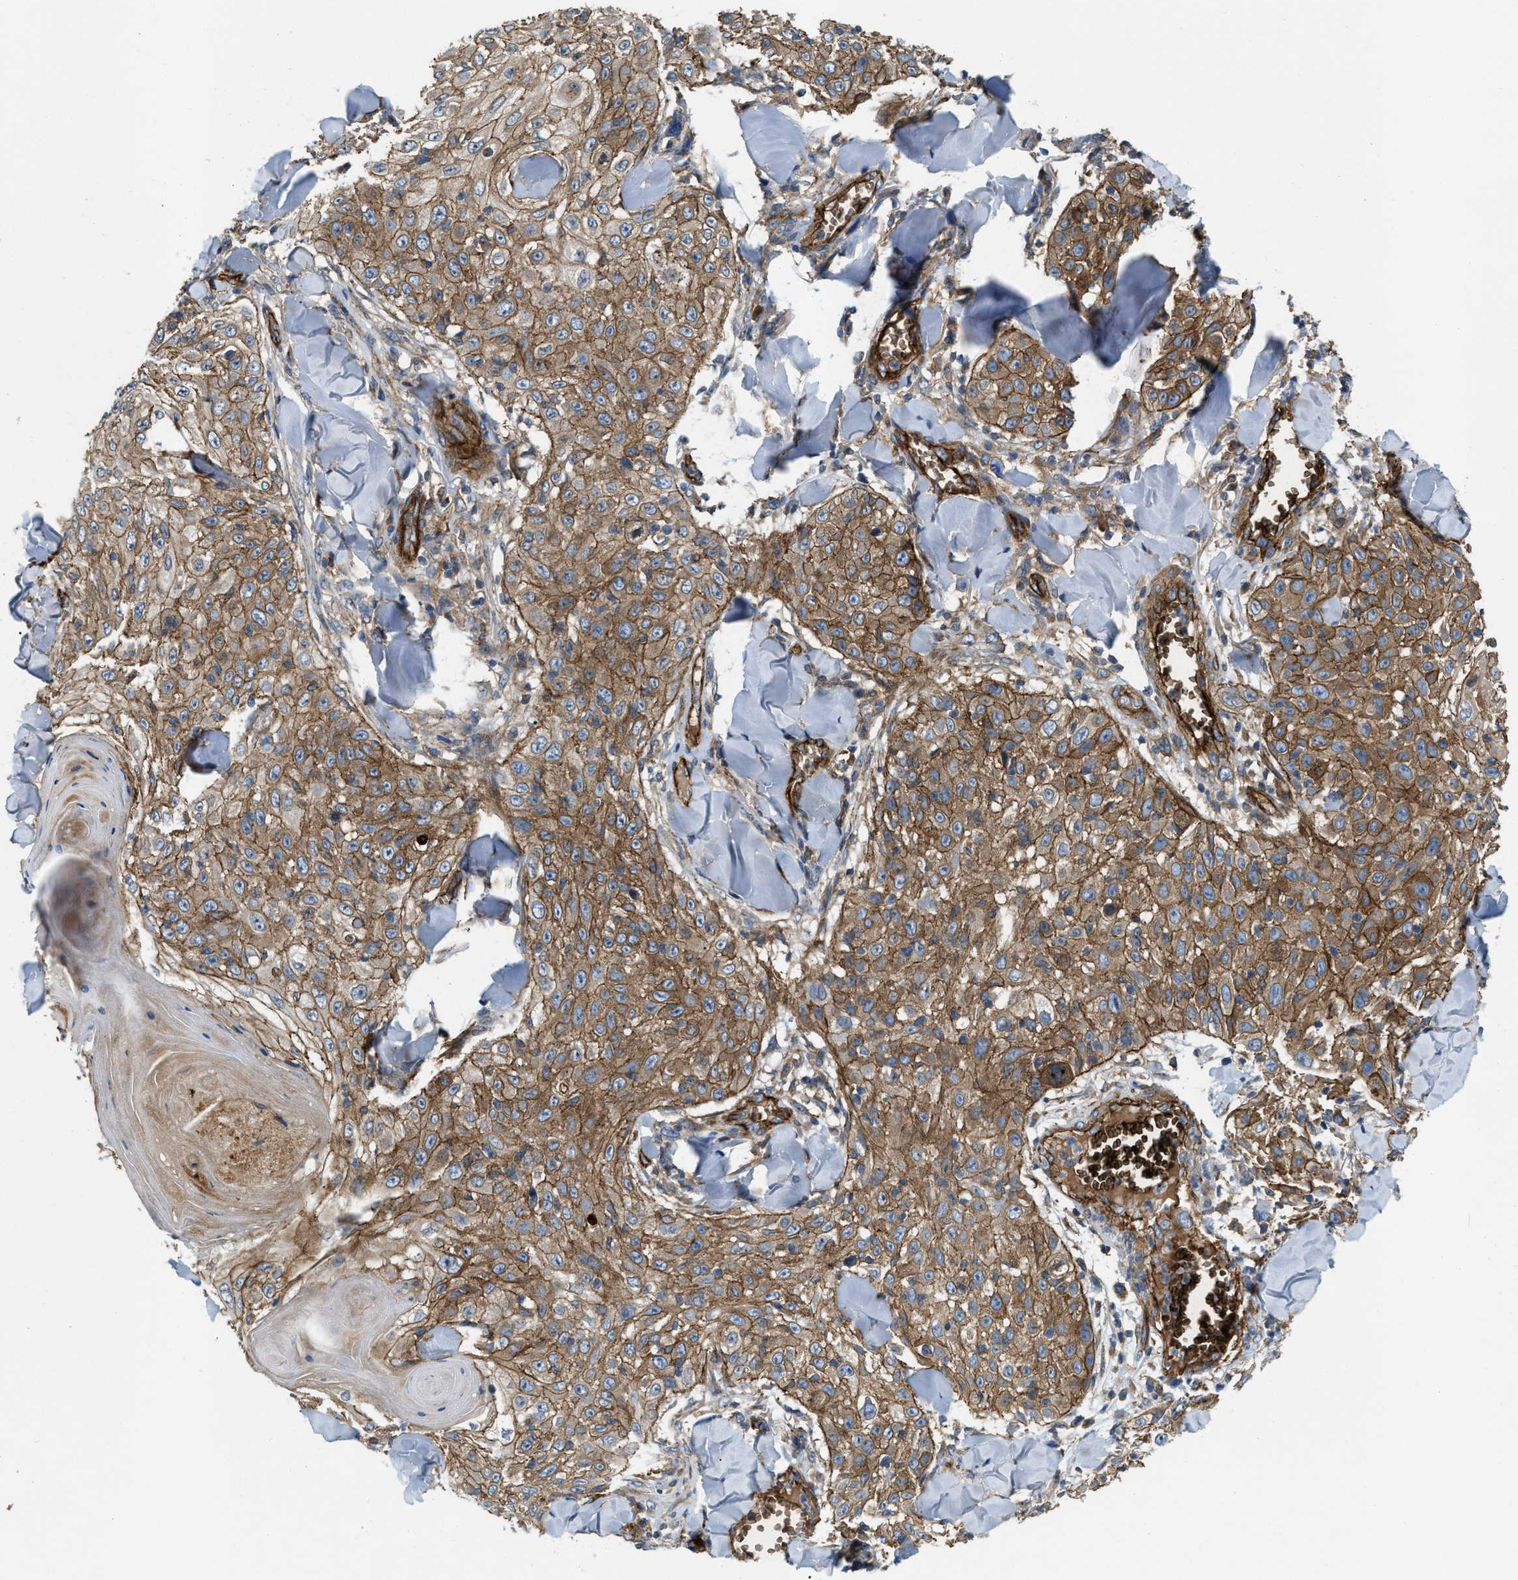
{"staining": {"intensity": "moderate", "quantity": ">75%", "location": "cytoplasmic/membranous"}, "tissue": "skin cancer", "cell_type": "Tumor cells", "image_type": "cancer", "snomed": [{"axis": "morphology", "description": "Squamous cell carcinoma, NOS"}, {"axis": "topography", "description": "Skin"}], "caption": "Immunohistochemistry of human squamous cell carcinoma (skin) reveals medium levels of moderate cytoplasmic/membranous positivity in approximately >75% of tumor cells.", "gene": "ERC1", "patient": {"sex": "male", "age": 86}}